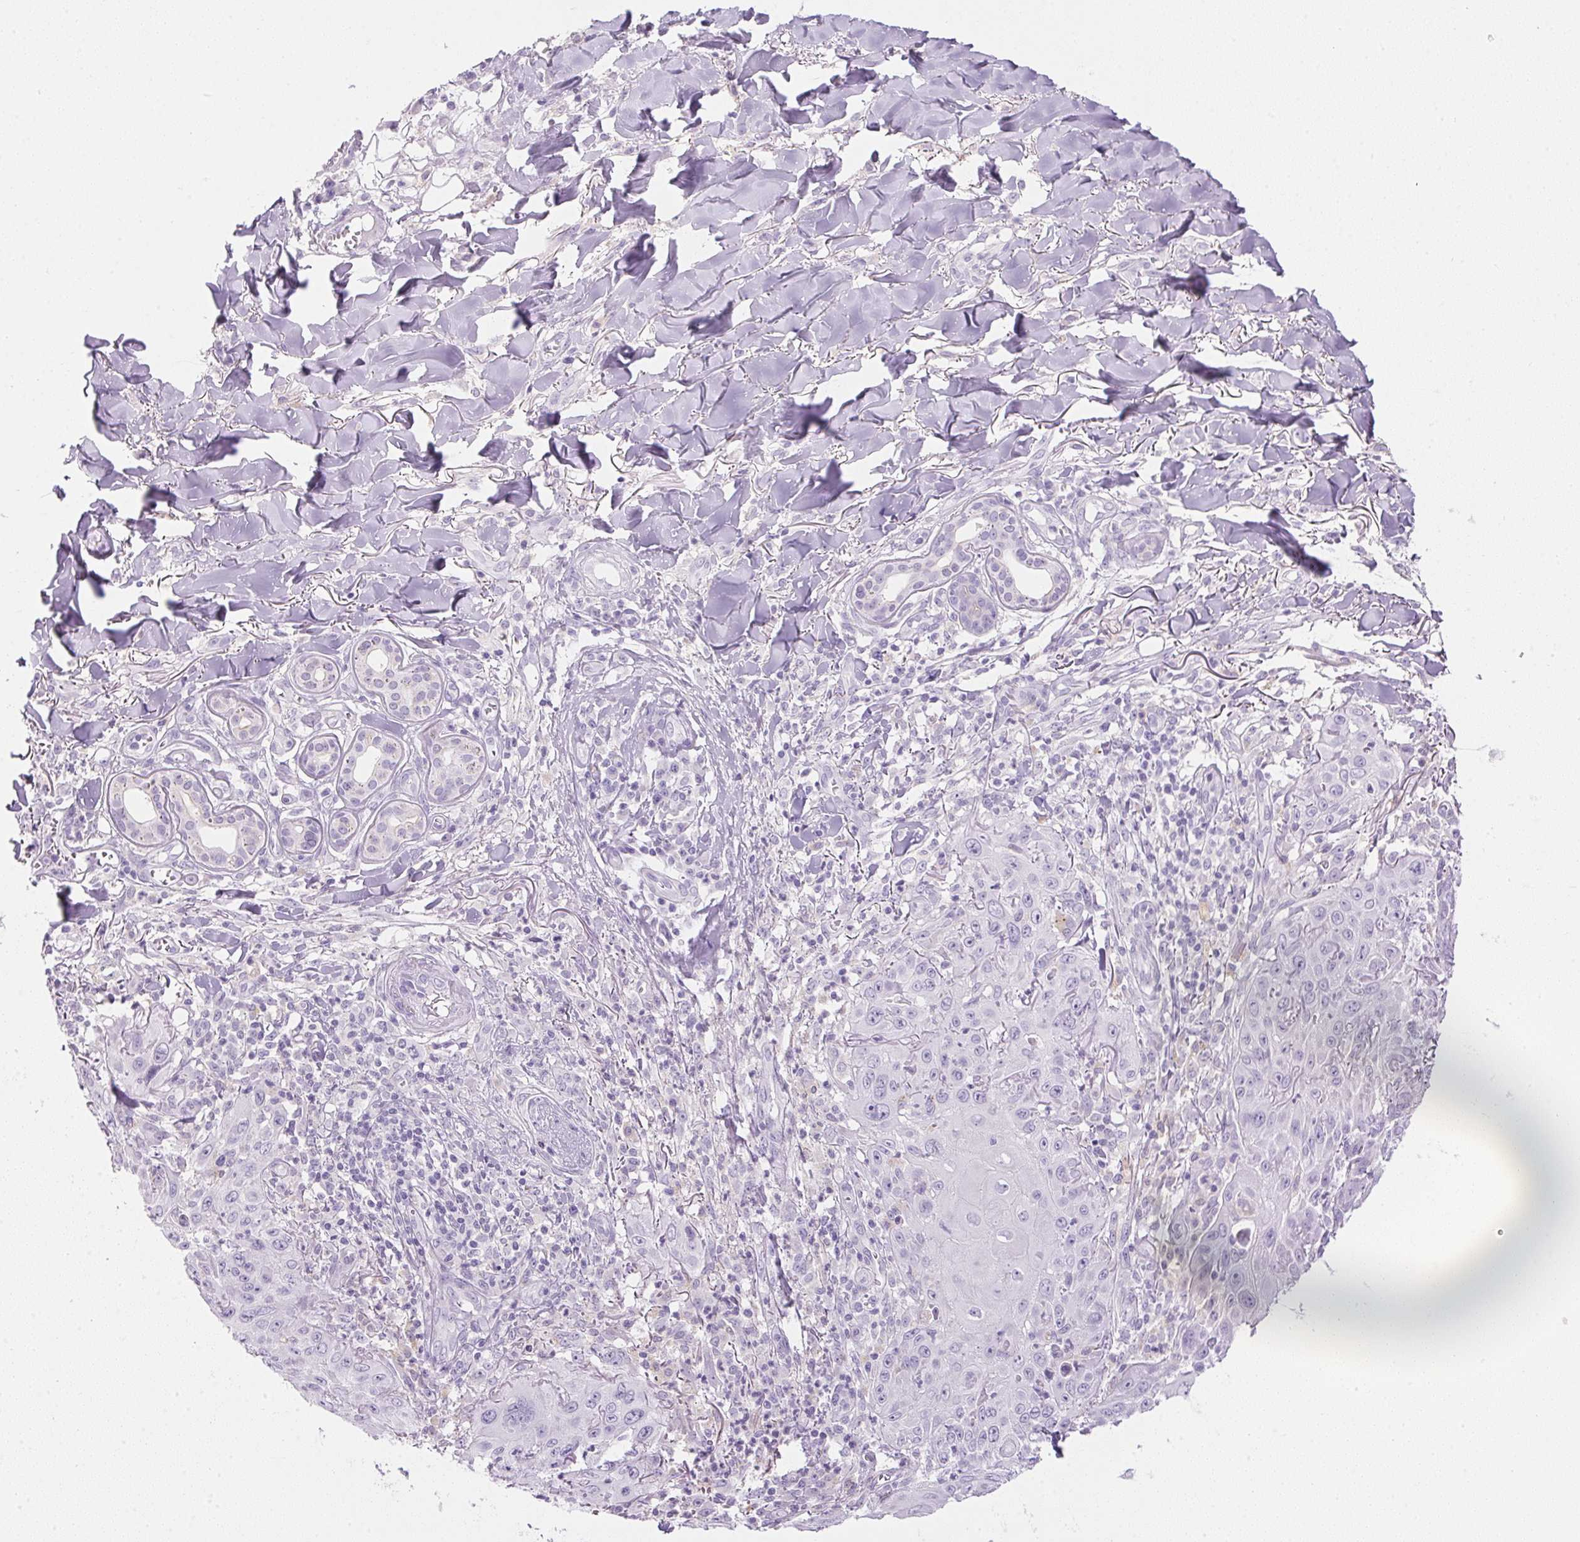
{"staining": {"intensity": "negative", "quantity": "none", "location": "none"}, "tissue": "skin cancer", "cell_type": "Tumor cells", "image_type": "cancer", "snomed": [{"axis": "morphology", "description": "Squamous cell carcinoma, NOS"}, {"axis": "topography", "description": "Skin"}], "caption": "Micrograph shows no protein positivity in tumor cells of squamous cell carcinoma (skin) tissue.", "gene": "ATP6V1G3", "patient": {"sex": "male", "age": 75}}